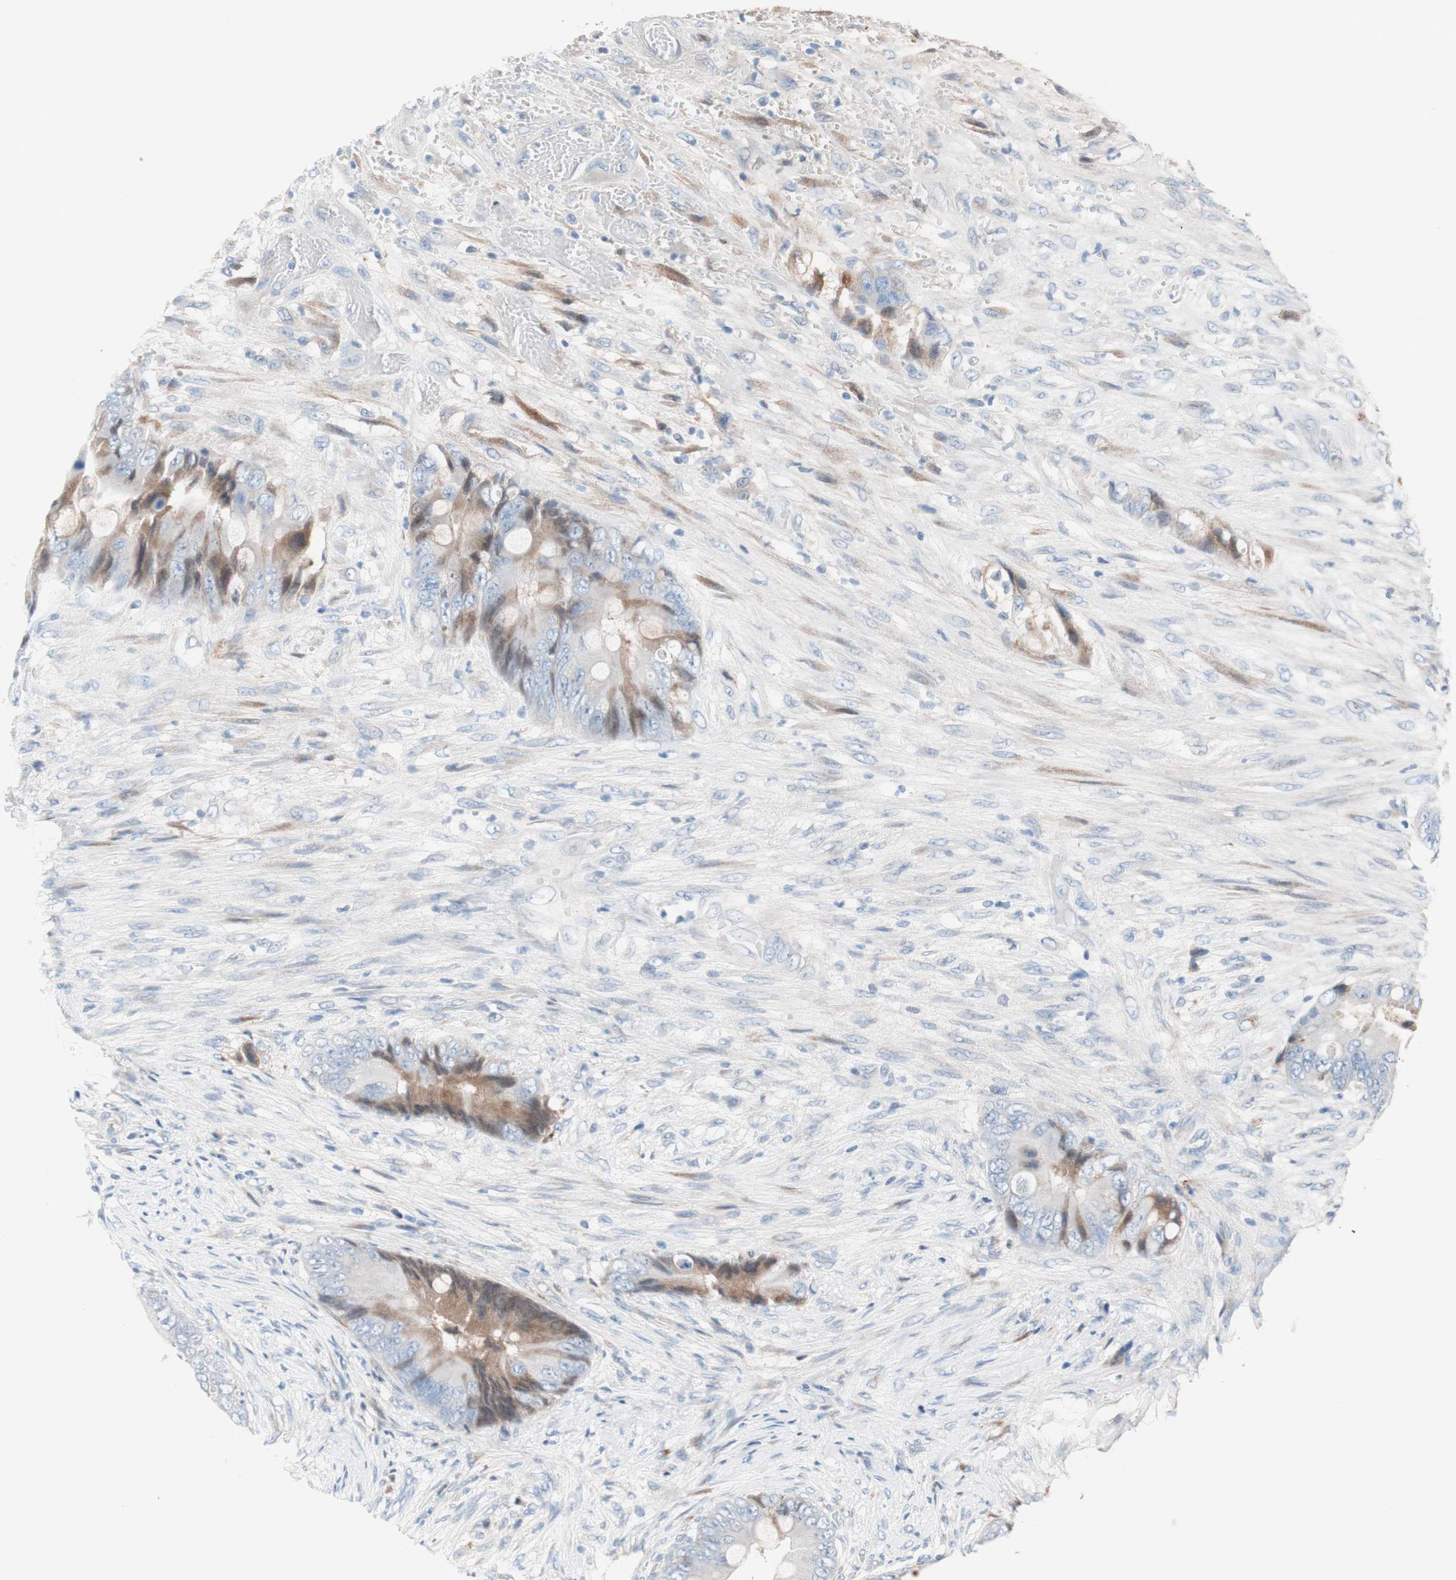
{"staining": {"intensity": "weak", "quantity": "<25%", "location": "cytoplasmic/membranous"}, "tissue": "colorectal cancer", "cell_type": "Tumor cells", "image_type": "cancer", "snomed": [{"axis": "morphology", "description": "Adenocarcinoma, NOS"}, {"axis": "topography", "description": "Rectum"}], "caption": "The immunohistochemistry (IHC) micrograph has no significant staining in tumor cells of colorectal cancer (adenocarcinoma) tissue.", "gene": "RBP4", "patient": {"sex": "female", "age": 77}}